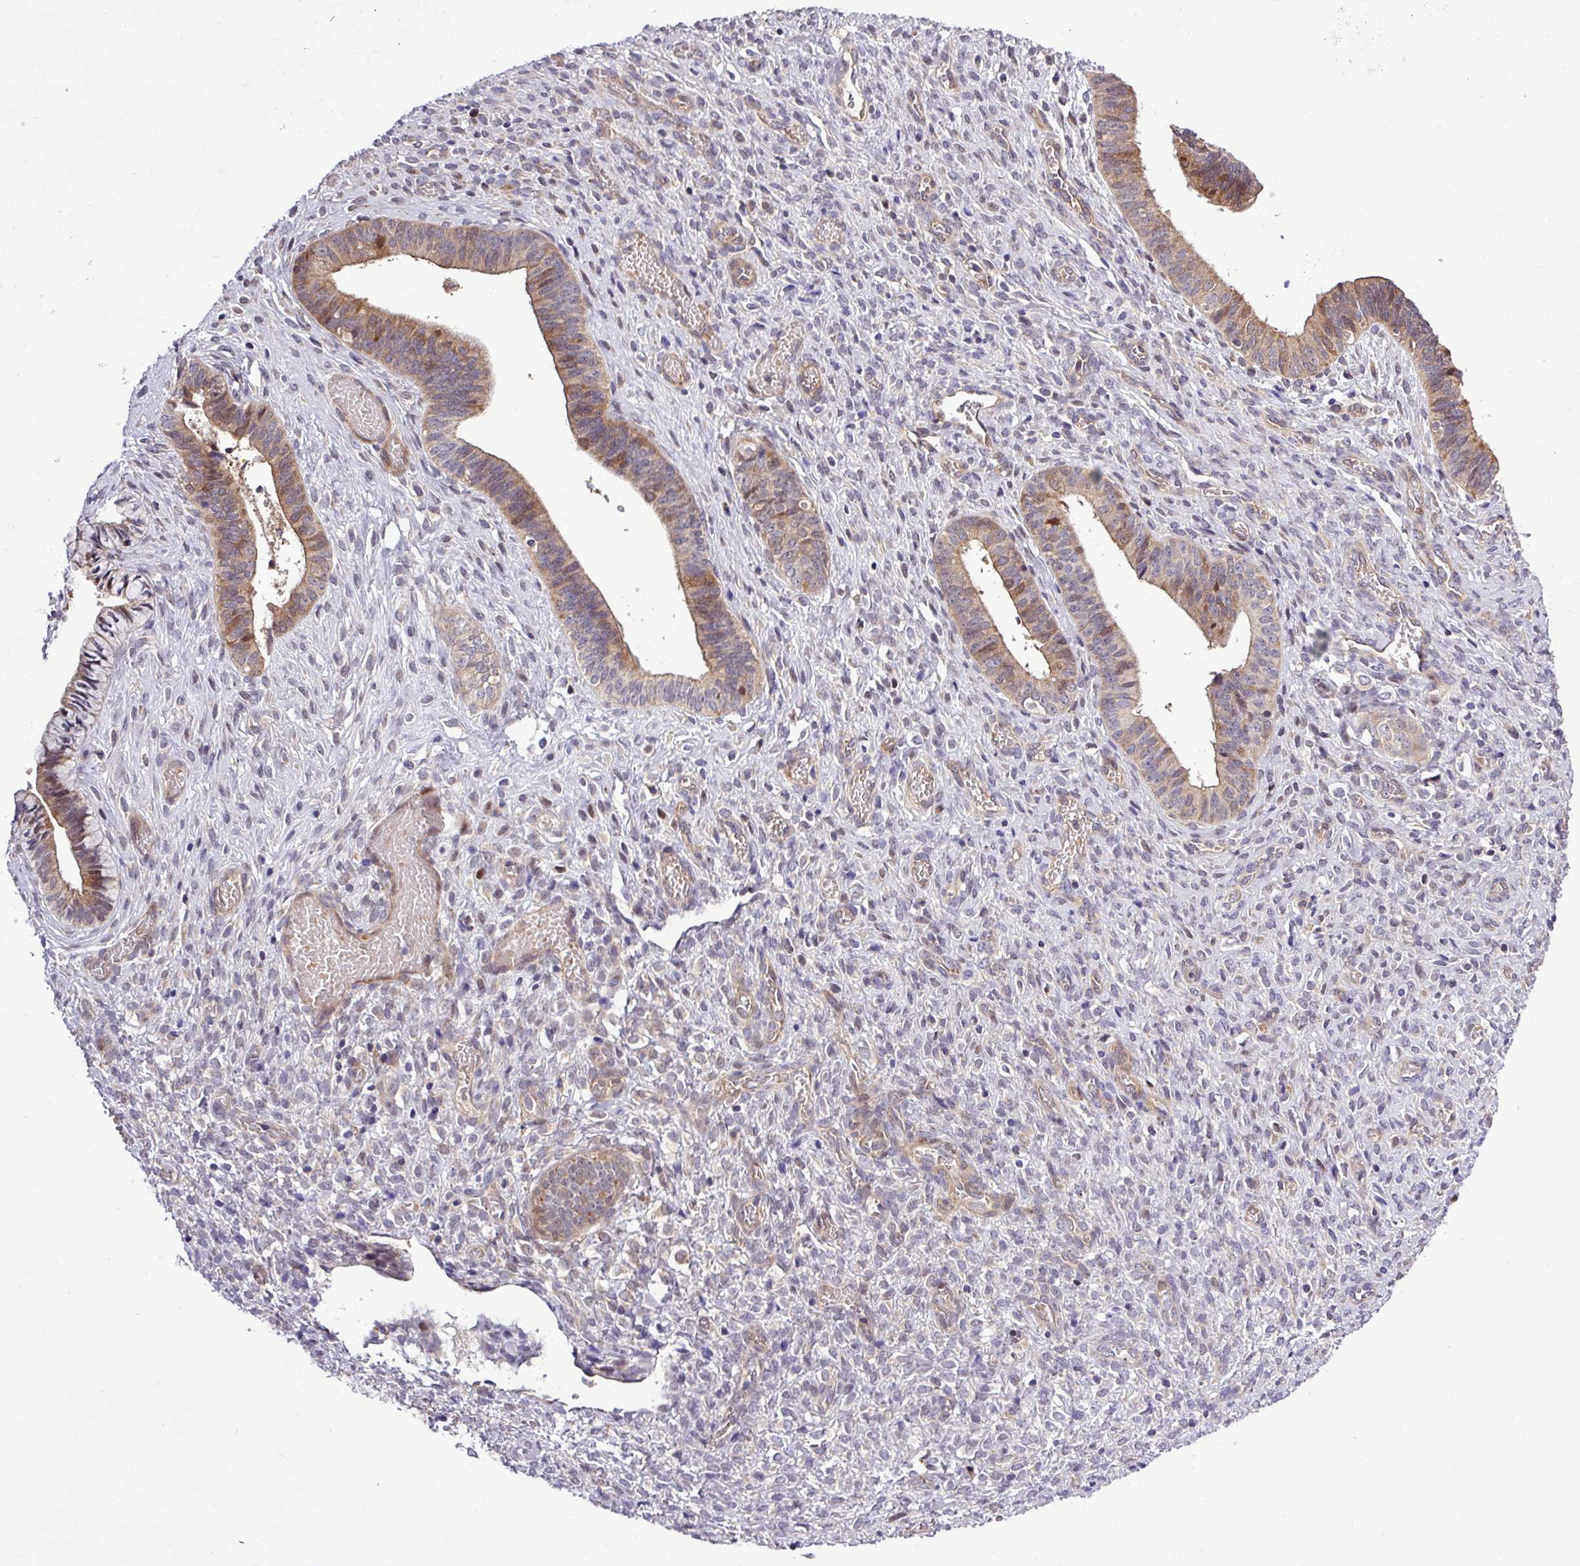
{"staining": {"intensity": "moderate", "quantity": "25%-75%", "location": "cytoplasmic/membranous"}, "tissue": "cervical cancer", "cell_type": "Tumor cells", "image_type": "cancer", "snomed": [{"axis": "morphology", "description": "Squamous cell carcinoma, NOS"}, {"axis": "topography", "description": "Cervix"}], "caption": "Tumor cells show moderate cytoplasmic/membranous staining in approximately 25%-75% of cells in cervical squamous cell carcinoma.", "gene": "CARHSP1", "patient": {"sex": "female", "age": 59}}